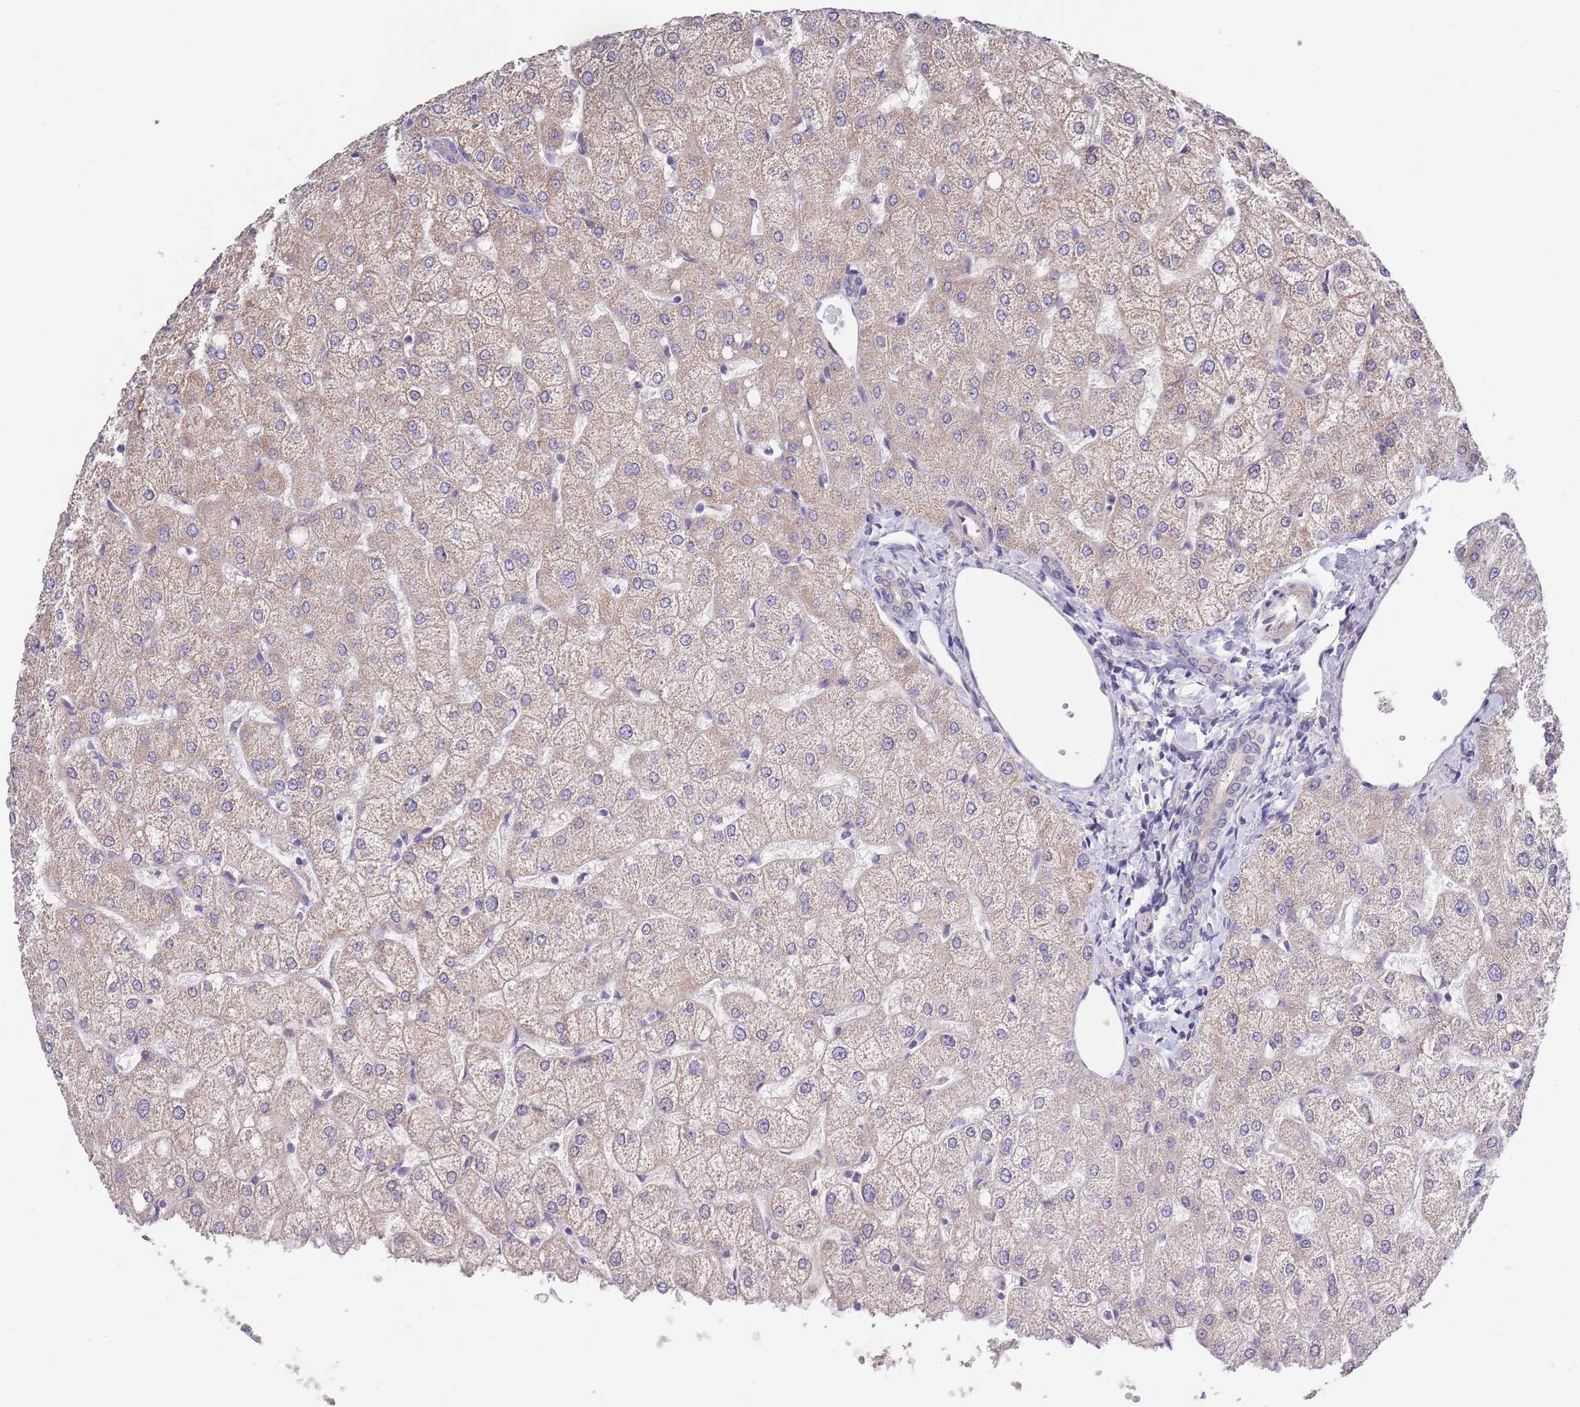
{"staining": {"intensity": "negative", "quantity": "none", "location": "none"}, "tissue": "liver", "cell_type": "Cholangiocytes", "image_type": "normal", "snomed": [{"axis": "morphology", "description": "Normal tissue, NOS"}, {"axis": "topography", "description": "Liver"}], "caption": "DAB (3,3'-diaminobenzidine) immunohistochemical staining of normal liver displays no significant staining in cholangiocytes. The staining was performed using DAB to visualize the protein expression in brown, while the nuclei were stained in blue with hematoxylin (Magnification: 20x).", "gene": "LIPJ", "patient": {"sex": "female", "age": 54}}